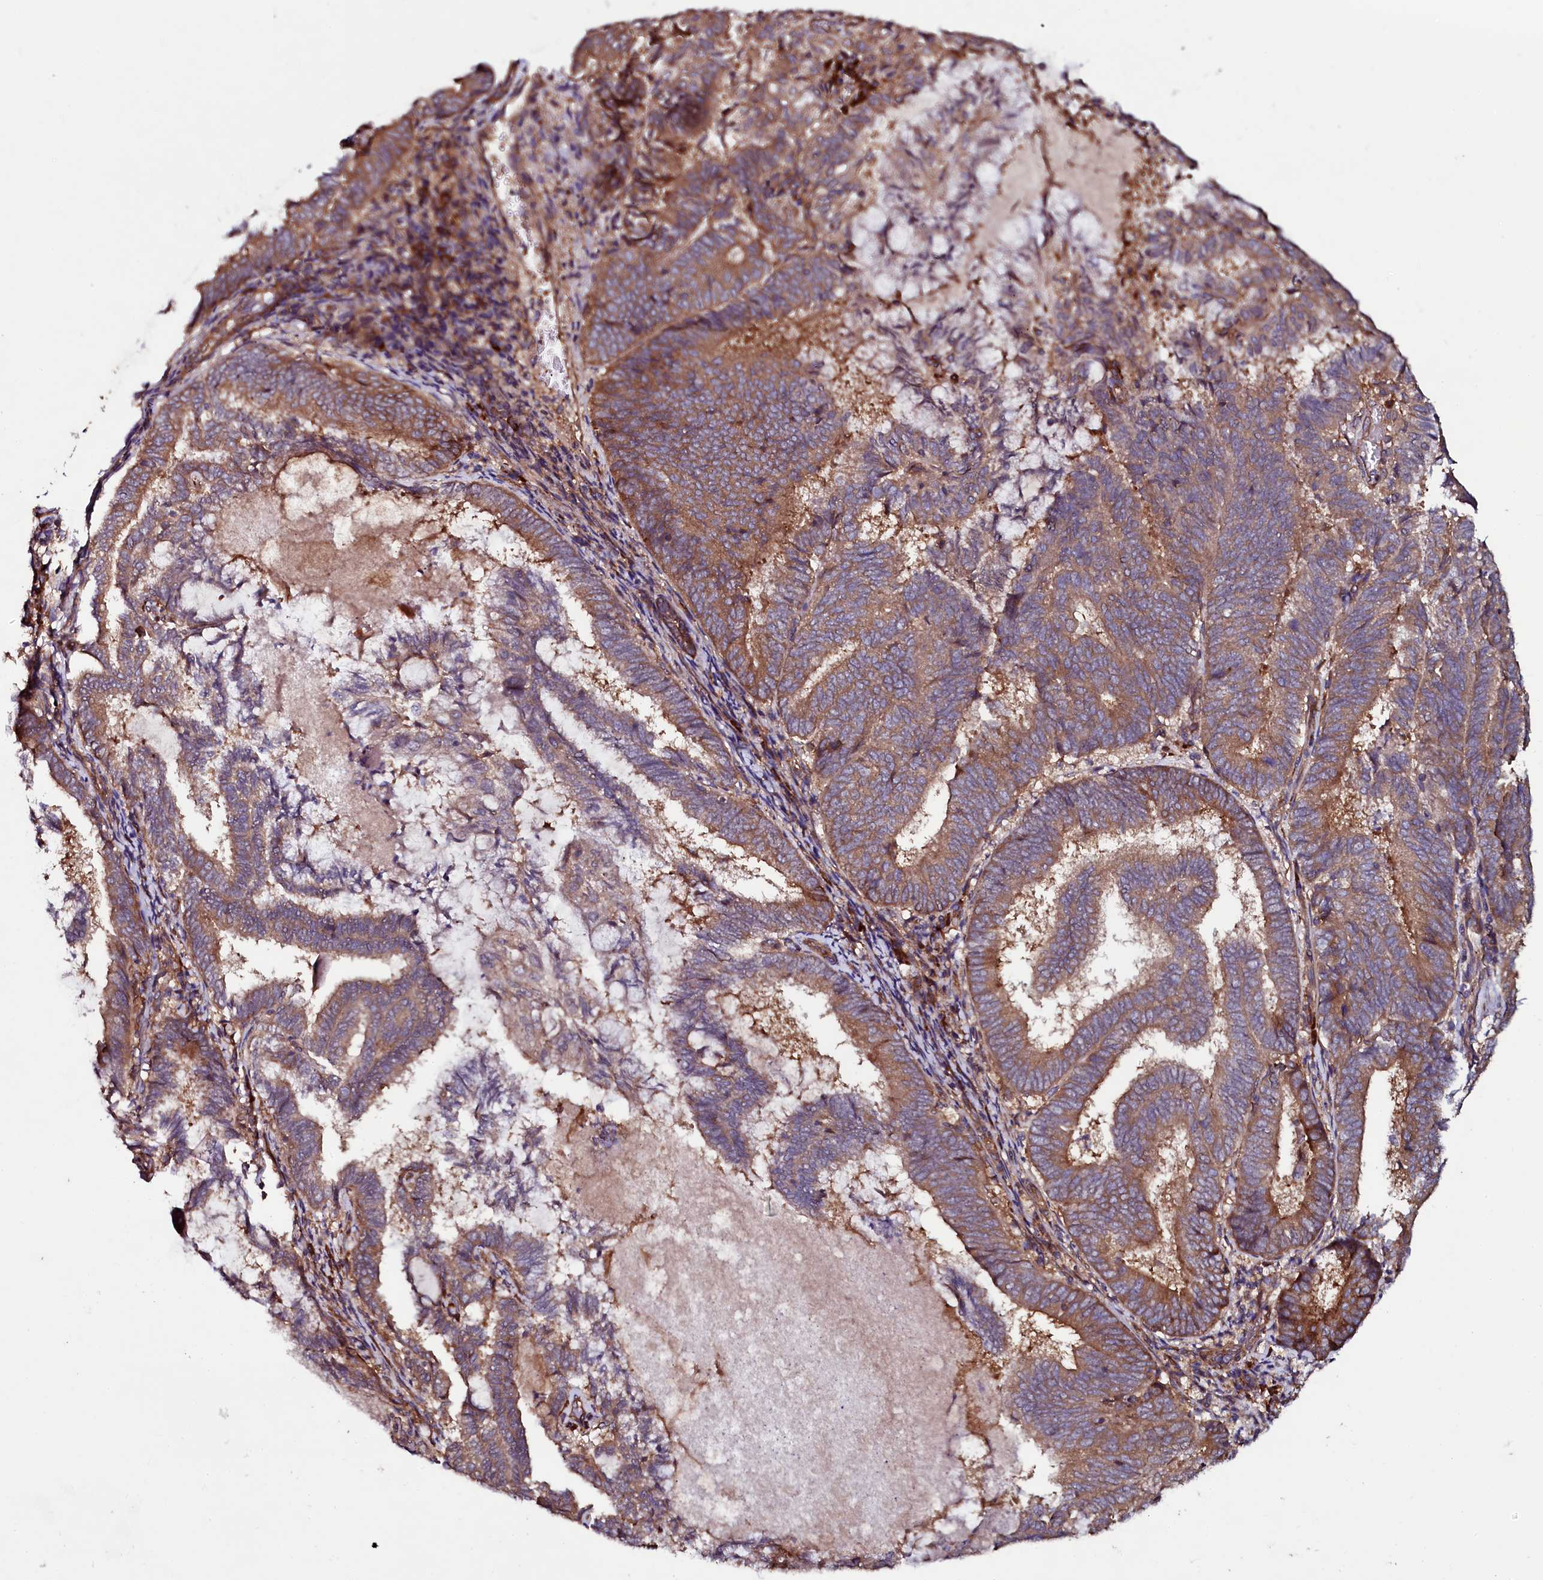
{"staining": {"intensity": "moderate", "quantity": ">75%", "location": "cytoplasmic/membranous"}, "tissue": "endometrial cancer", "cell_type": "Tumor cells", "image_type": "cancer", "snomed": [{"axis": "morphology", "description": "Adenocarcinoma, NOS"}, {"axis": "topography", "description": "Endometrium"}], "caption": "The histopathology image displays a brown stain indicating the presence of a protein in the cytoplasmic/membranous of tumor cells in adenocarcinoma (endometrial).", "gene": "USPL1", "patient": {"sex": "female", "age": 80}}